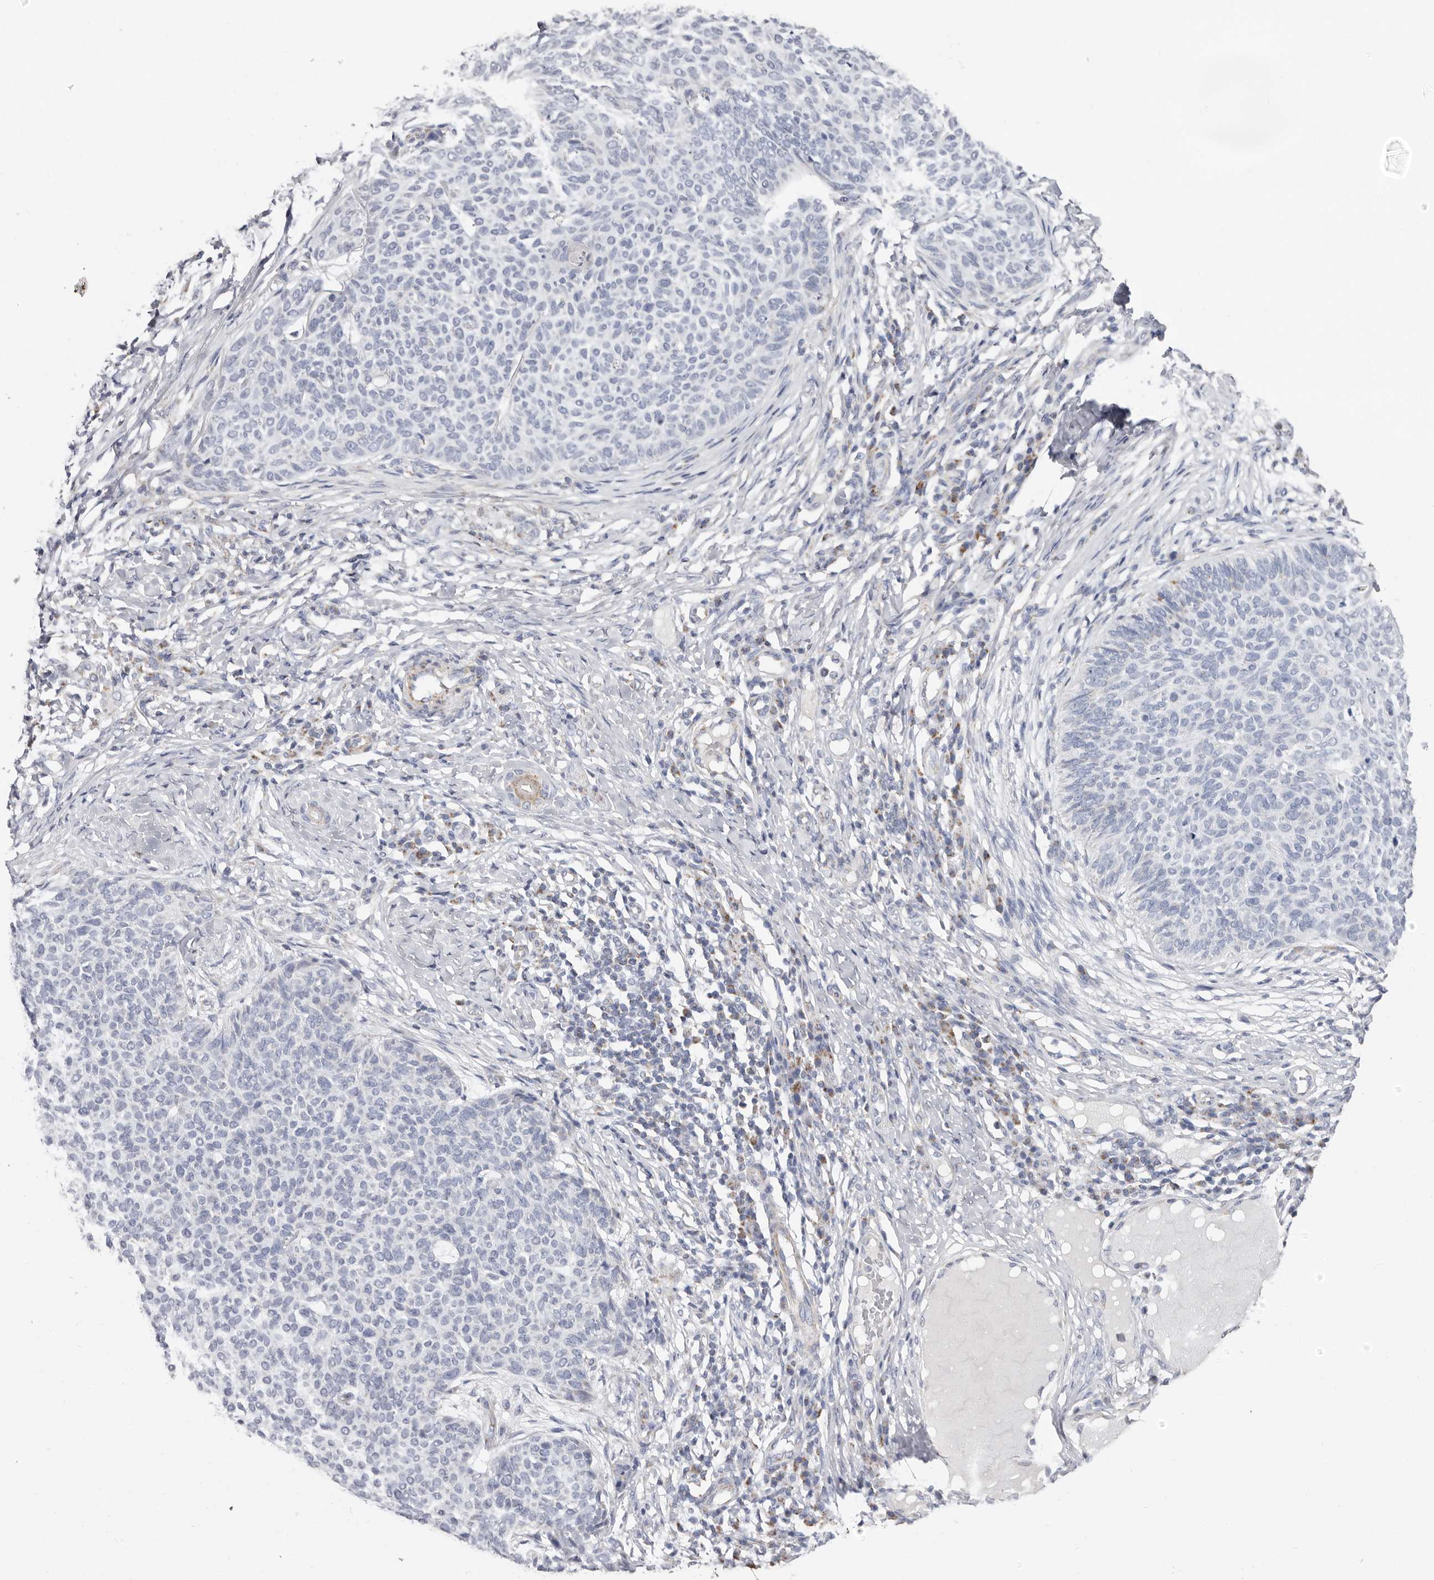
{"staining": {"intensity": "negative", "quantity": "none", "location": "none"}, "tissue": "skin cancer", "cell_type": "Tumor cells", "image_type": "cancer", "snomed": [{"axis": "morphology", "description": "Normal tissue, NOS"}, {"axis": "morphology", "description": "Basal cell carcinoma"}, {"axis": "topography", "description": "Skin"}], "caption": "Skin cancer (basal cell carcinoma) stained for a protein using immunohistochemistry shows no expression tumor cells.", "gene": "RSPO2", "patient": {"sex": "male", "age": 50}}